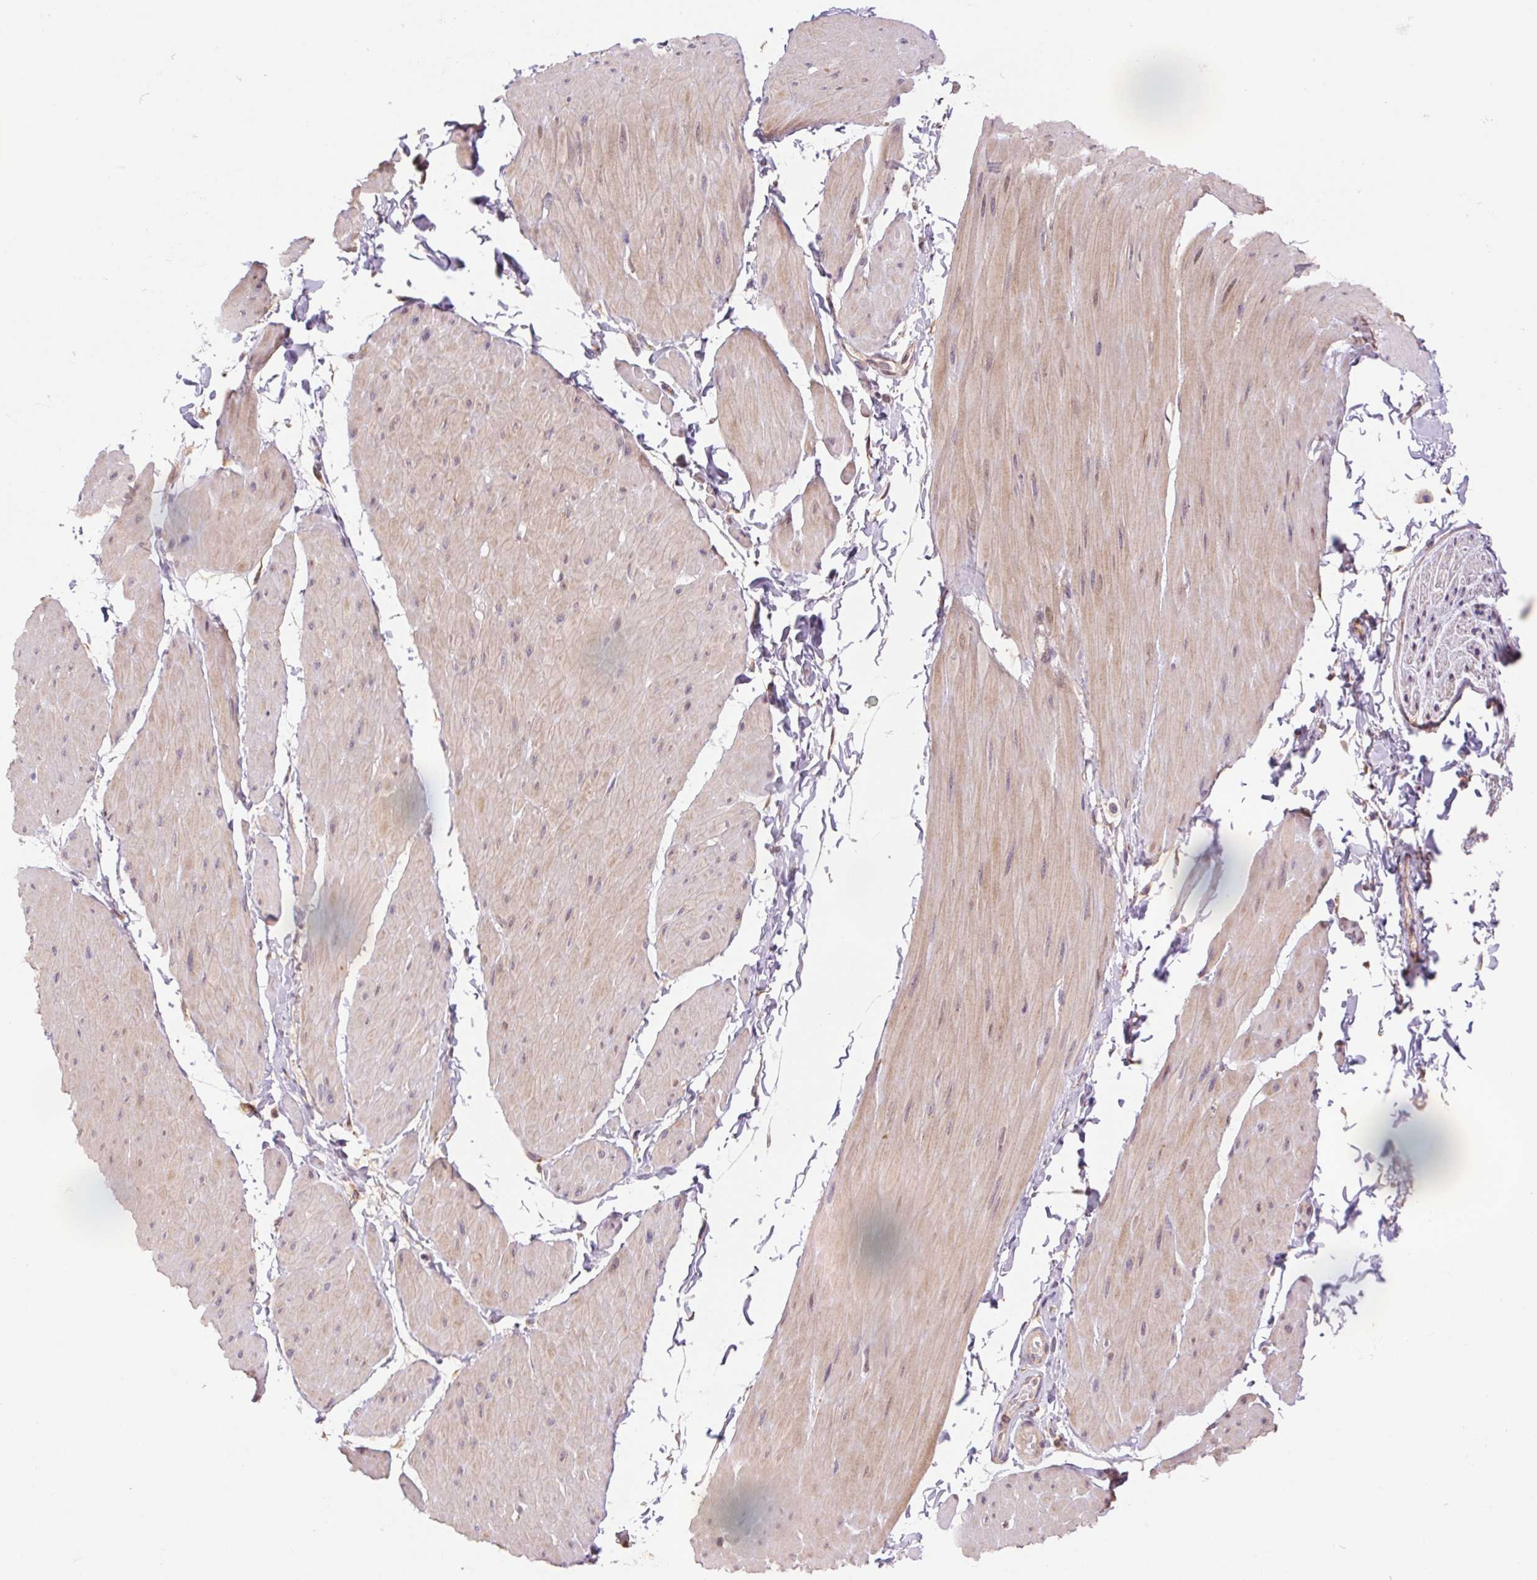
{"staining": {"intensity": "weak", "quantity": "<25%", "location": "cytoplasmic/membranous"}, "tissue": "adipose tissue", "cell_type": "Adipocytes", "image_type": "normal", "snomed": [{"axis": "morphology", "description": "Normal tissue, NOS"}, {"axis": "topography", "description": "Smooth muscle"}, {"axis": "topography", "description": "Peripheral nerve tissue"}], "caption": "IHC of benign human adipose tissue reveals no positivity in adipocytes.", "gene": "KLHL20", "patient": {"sex": "male", "age": 58}}